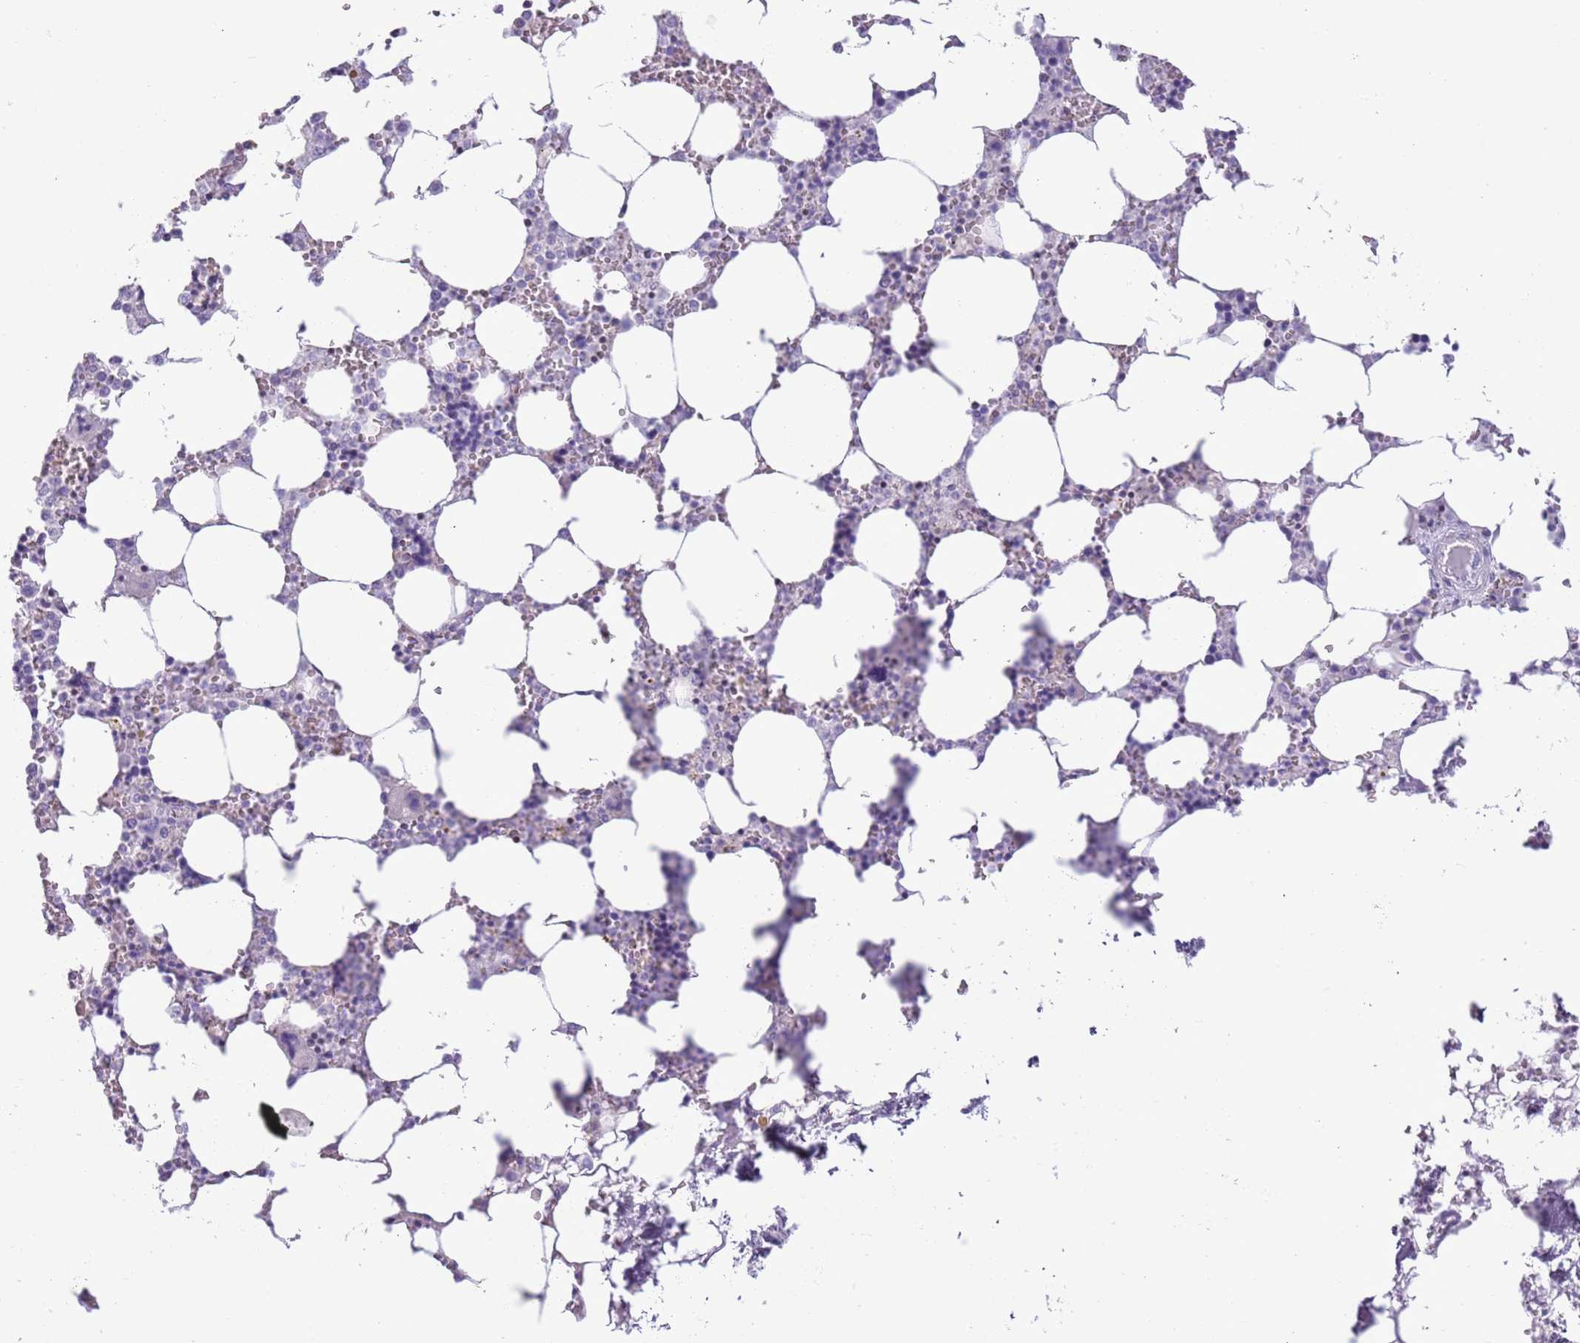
{"staining": {"intensity": "negative", "quantity": "none", "location": "none"}, "tissue": "bone marrow", "cell_type": "Hematopoietic cells", "image_type": "normal", "snomed": [{"axis": "morphology", "description": "Normal tissue, NOS"}, {"axis": "topography", "description": "Bone marrow"}], "caption": "There is no significant positivity in hematopoietic cells of bone marrow. (DAB immunohistochemistry (IHC) with hematoxylin counter stain).", "gene": "BCL11B", "patient": {"sex": "male", "age": 64}}